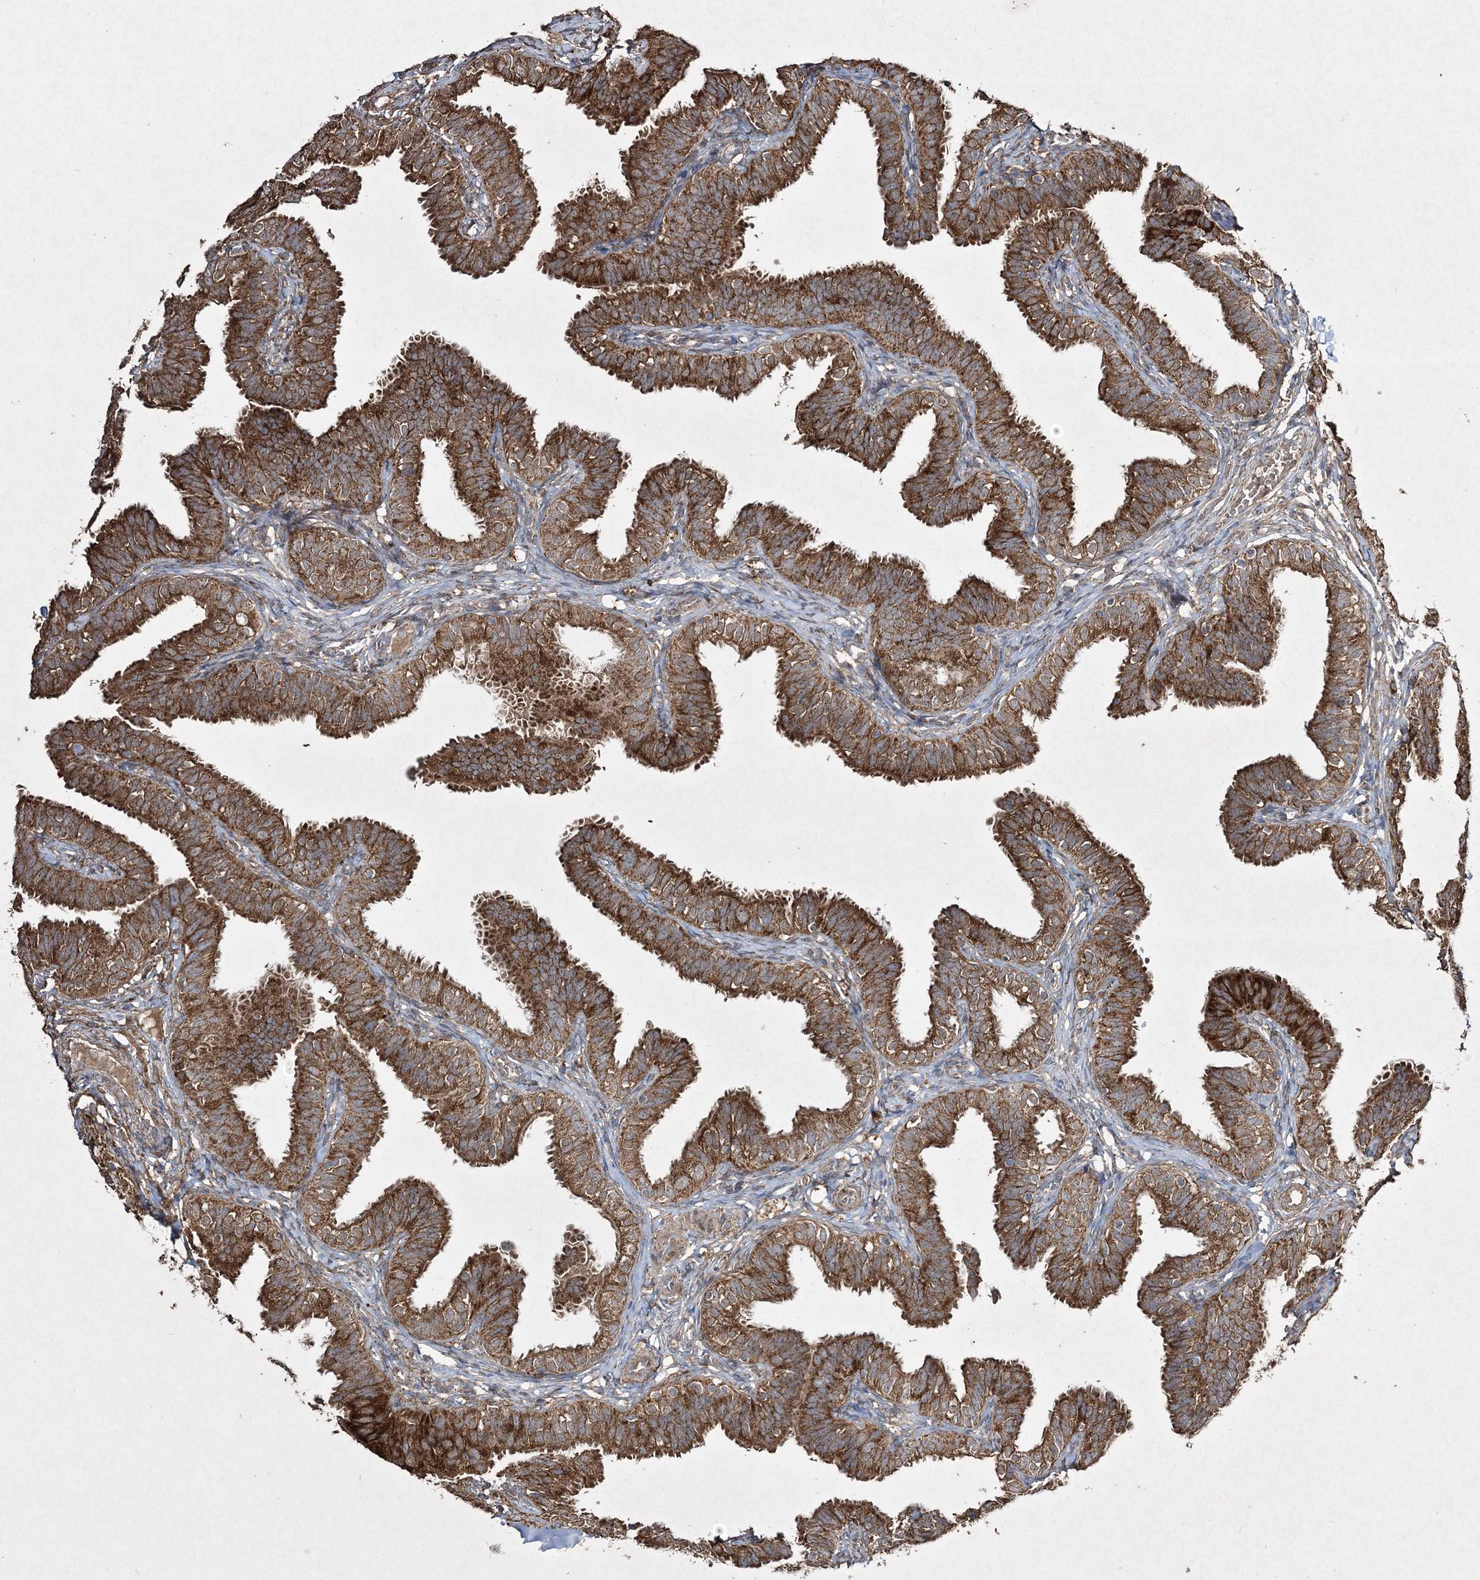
{"staining": {"intensity": "strong", "quantity": ">75%", "location": "cytoplasmic/membranous"}, "tissue": "fallopian tube", "cell_type": "Glandular cells", "image_type": "normal", "snomed": [{"axis": "morphology", "description": "Normal tissue, NOS"}, {"axis": "topography", "description": "Fallopian tube"}], "caption": "This histopathology image reveals IHC staining of benign human fallopian tube, with high strong cytoplasmic/membranous expression in approximately >75% of glandular cells.", "gene": "GRSF1", "patient": {"sex": "female", "age": 35}}